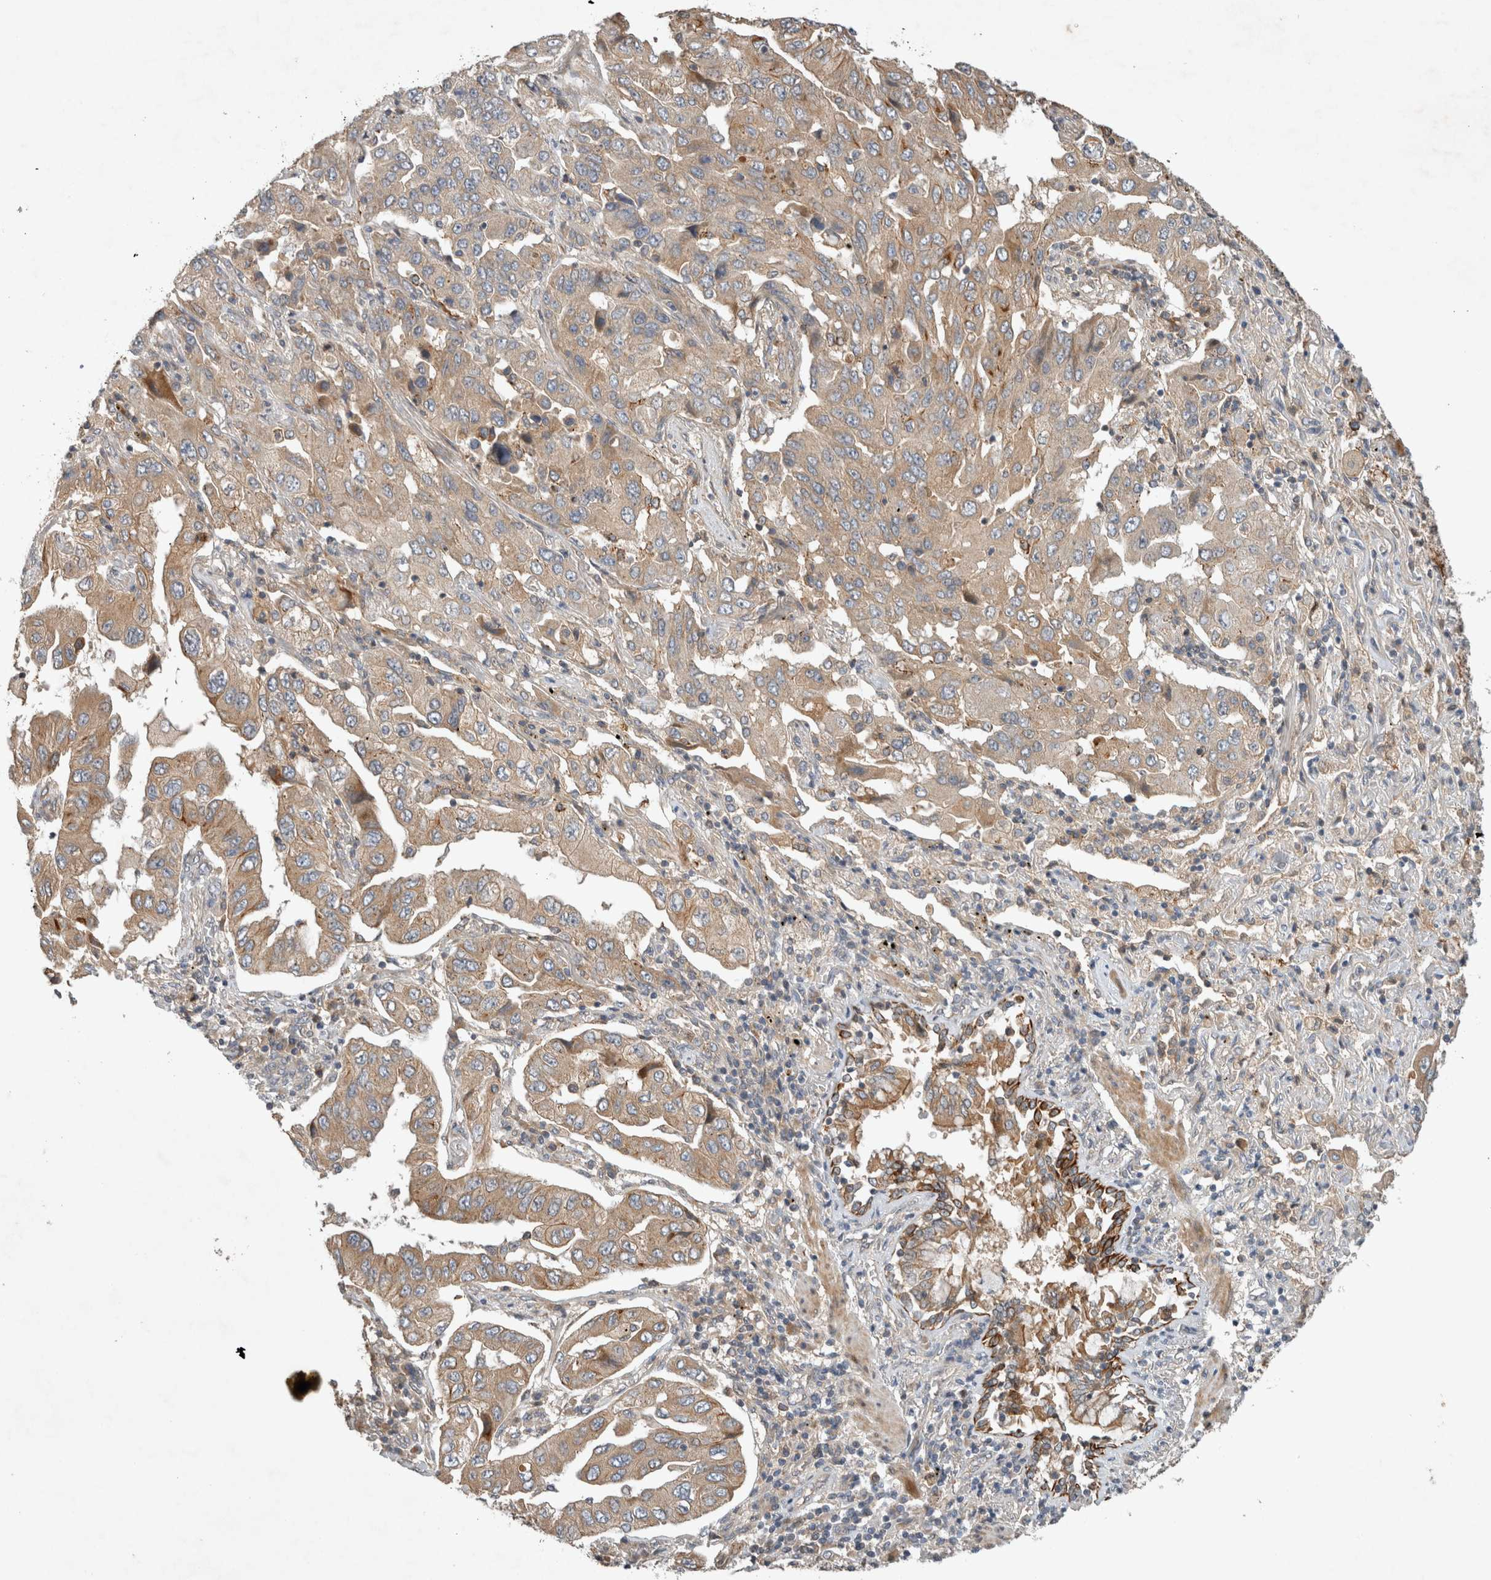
{"staining": {"intensity": "weak", "quantity": ">75%", "location": "cytoplasmic/membranous"}, "tissue": "lung cancer", "cell_type": "Tumor cells", "image_type": "cancer", "snomed": [{"axis": "morphology", "description": "Adenocarcinoma, NOS"}, {"axis": "topography", "description": "Lung"}], "caption": "A brown stain shows weak cytoplasmic/membranous positivity of a protein in human adenocarcinoma (lung) tumor cells.", "gene": "ARMC9", "patient": {"sex": "female", "age": 65}}